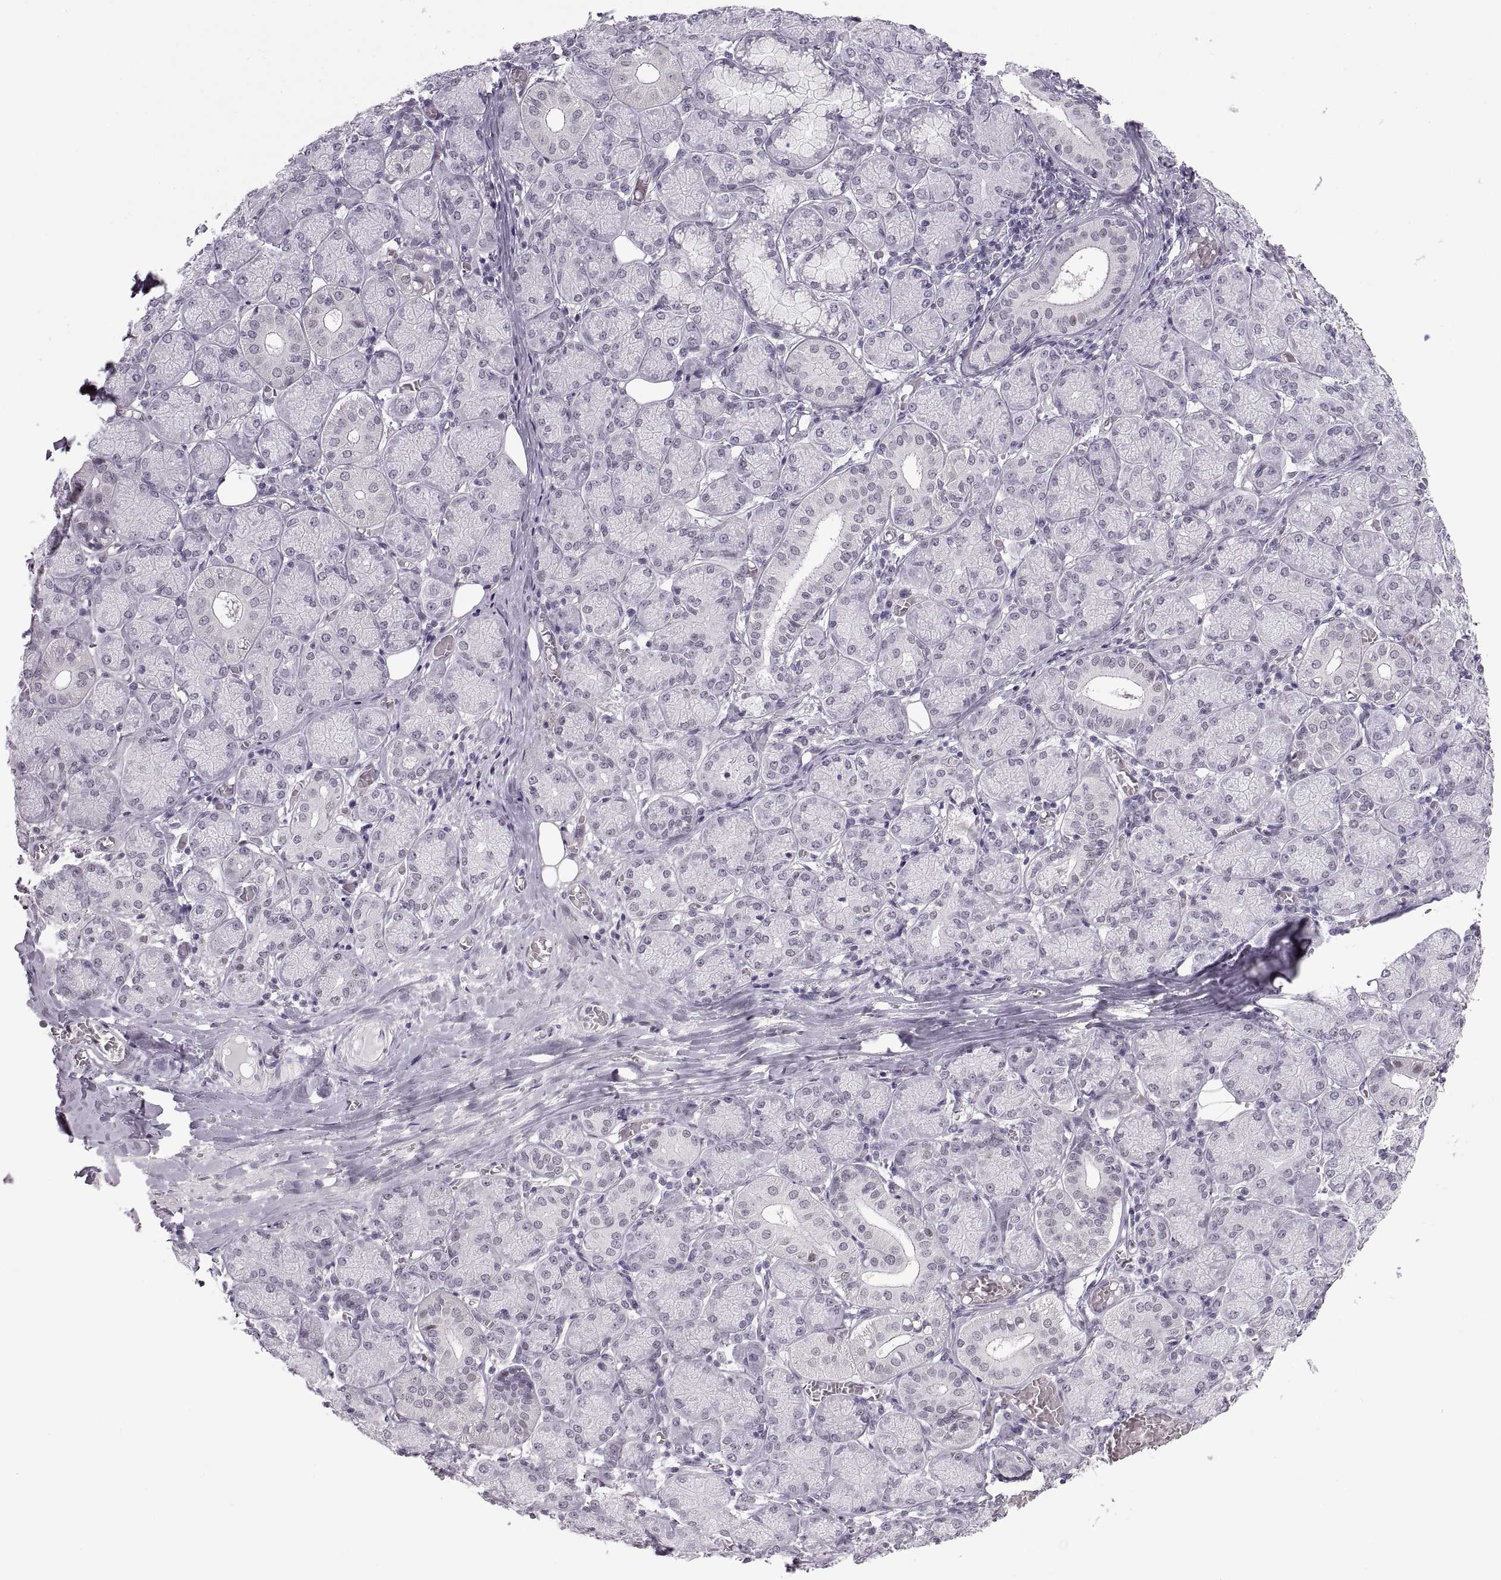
{"staining": {"intensity": "negative", "quantity": "none", "location": "none"}, "tissue": "salivary gland", "cell_type": "Glandular cells", "image_type": "normal", "snomed": [{"axis": "morphology", "description": "Normal tissue, NOS"}, {"axis": "topography", "description": "Salivary gland"}, {"axis": "topography", "description": "Peripheral nerve tissue"}], "caption": "Immunohistochemical staining of normal salivary gland demonstrates no significant staining in glandular cells. (DAB (3,3'-diaminobenzidine) immunohistochemistry, high magnification).", "gene": "NANOS3", "patient": {"sex": "female", "age": 24}}